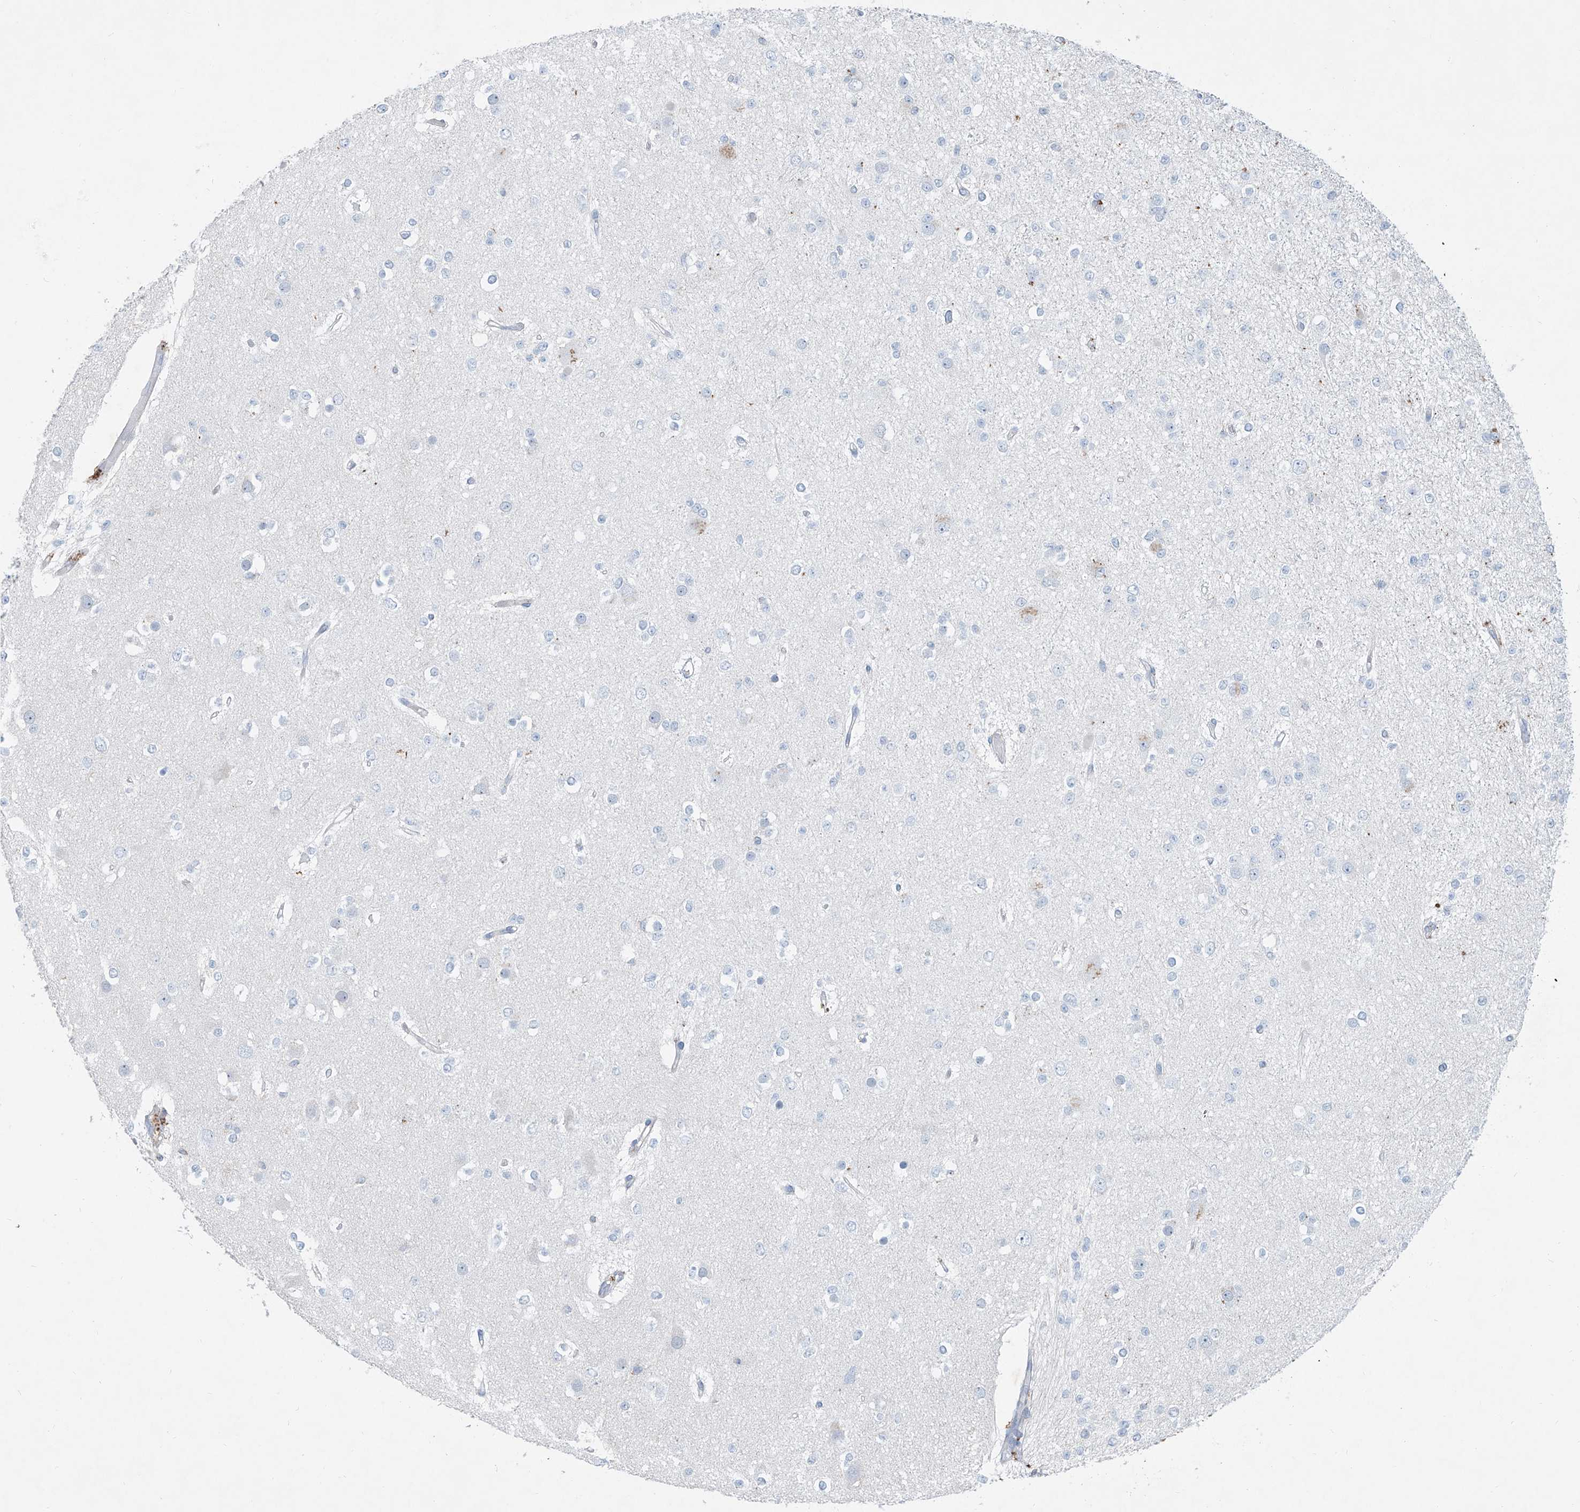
{"staining": {"intensity": "negative", "quantity": "none", "location": "none"}, "tissue": "glioma", "cell_type": "Tumor cells", "image_type": "cancer", "snomed": [{"axis": "morphology", "description": "Glioma, malignant, Low grade"}, {"axis": "topography", "description": "Brain"}], "caption": "IHC histopathology image of glioma stained for a protein (brown), which demonstrates no positivity in tumor cells.", "gene": "ANKRD34A", "patient": {"sex": "female", "age": 22}}